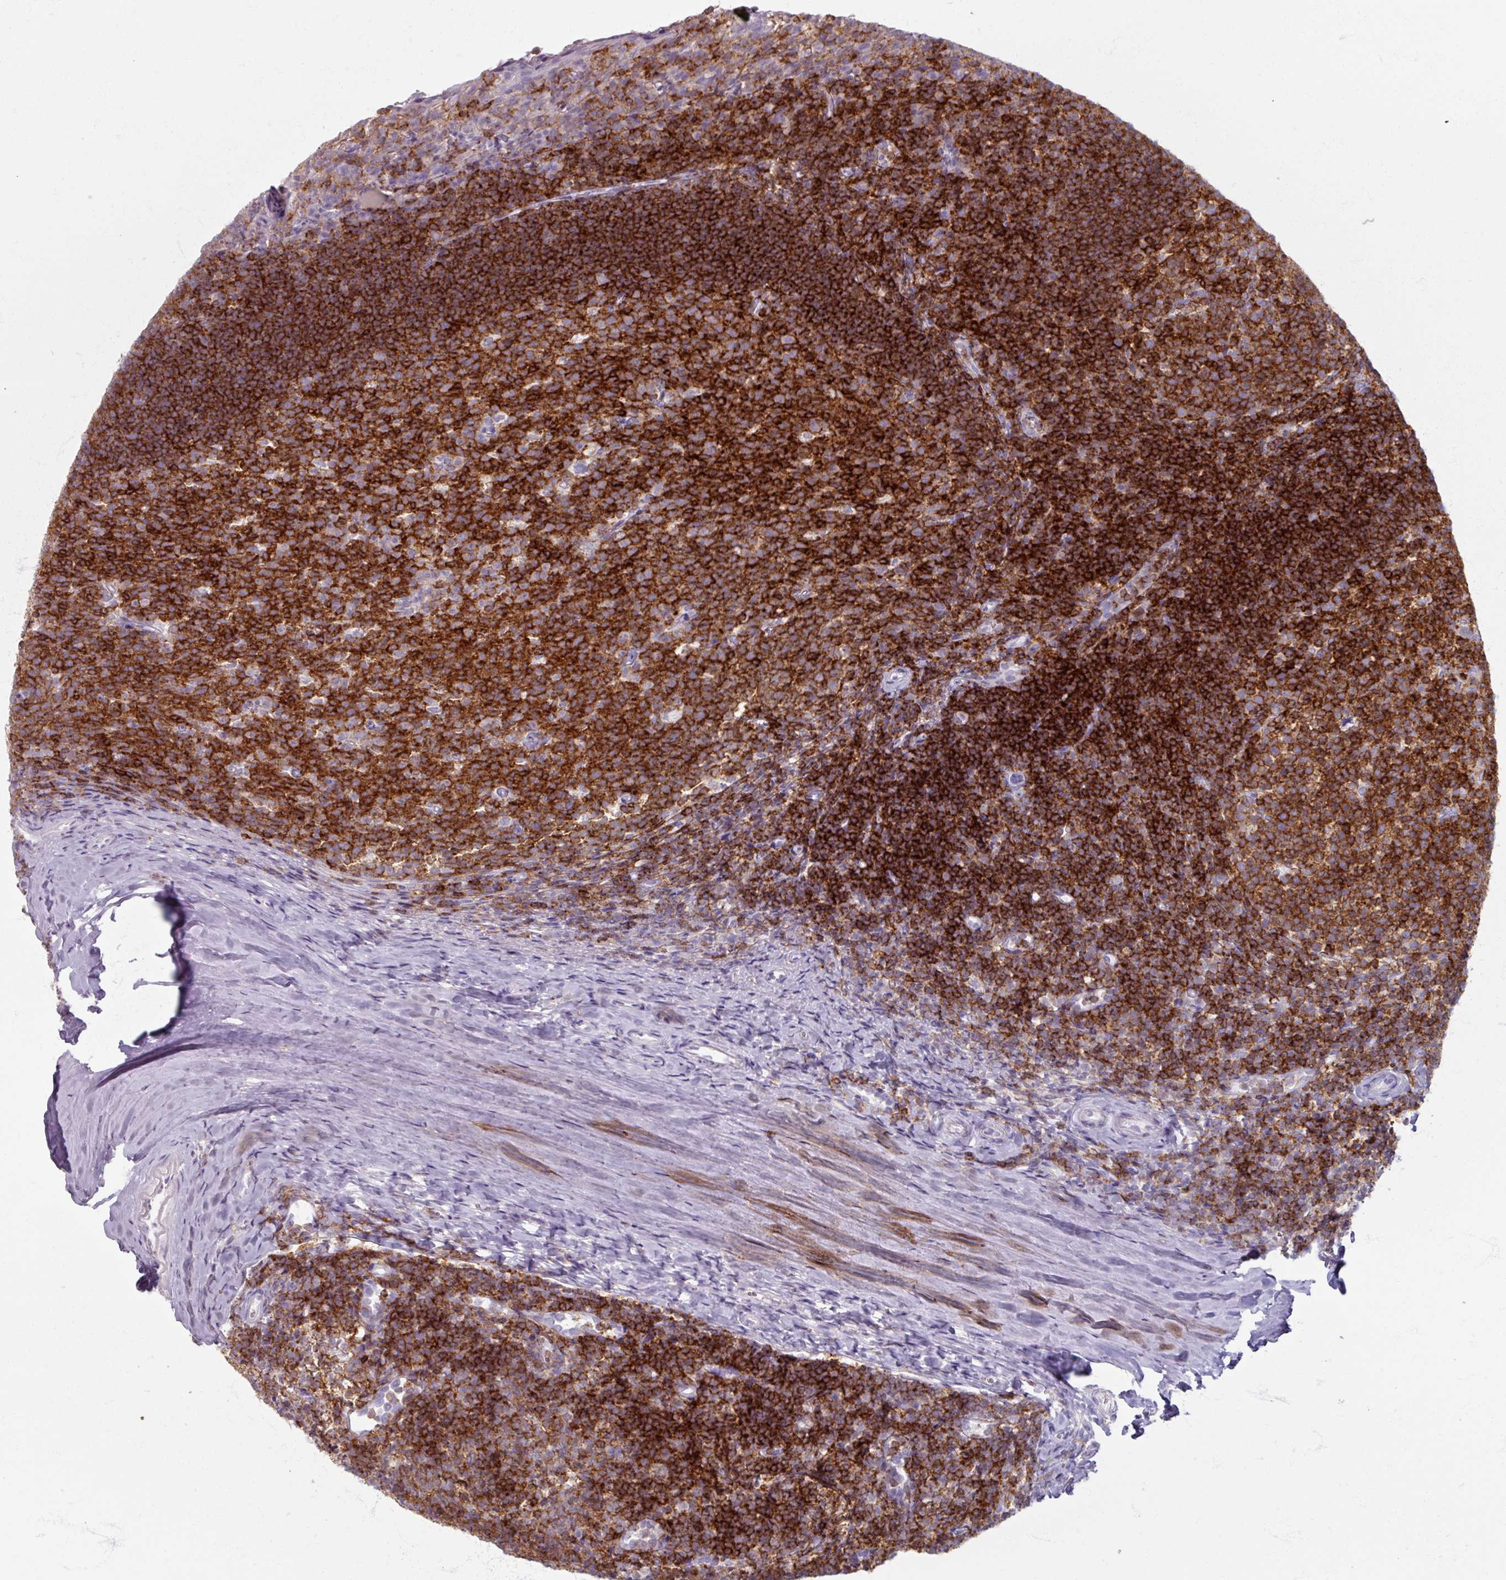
{"staining": {"intensity": "strong", "quantity": ">75%", "location": "cytoplasmic/membranous"}, "tissue": "tonsil", "cell_type": "Germinal center cells", "image_type": "normal", "snomed": [{"axis": "morphology", "description": "Normal tissue, NOS"}, {"axis": "topography", "description": "Tonsil"}], "caption": "Immunohistochemical staining of benign human tonsil reveals >75% levels of strong cytoplasmic/membranous protein positivity in about >75% of germinal center cells.", "gene": "PTPRC", "patient": {"sex": "female", "age": 10}}